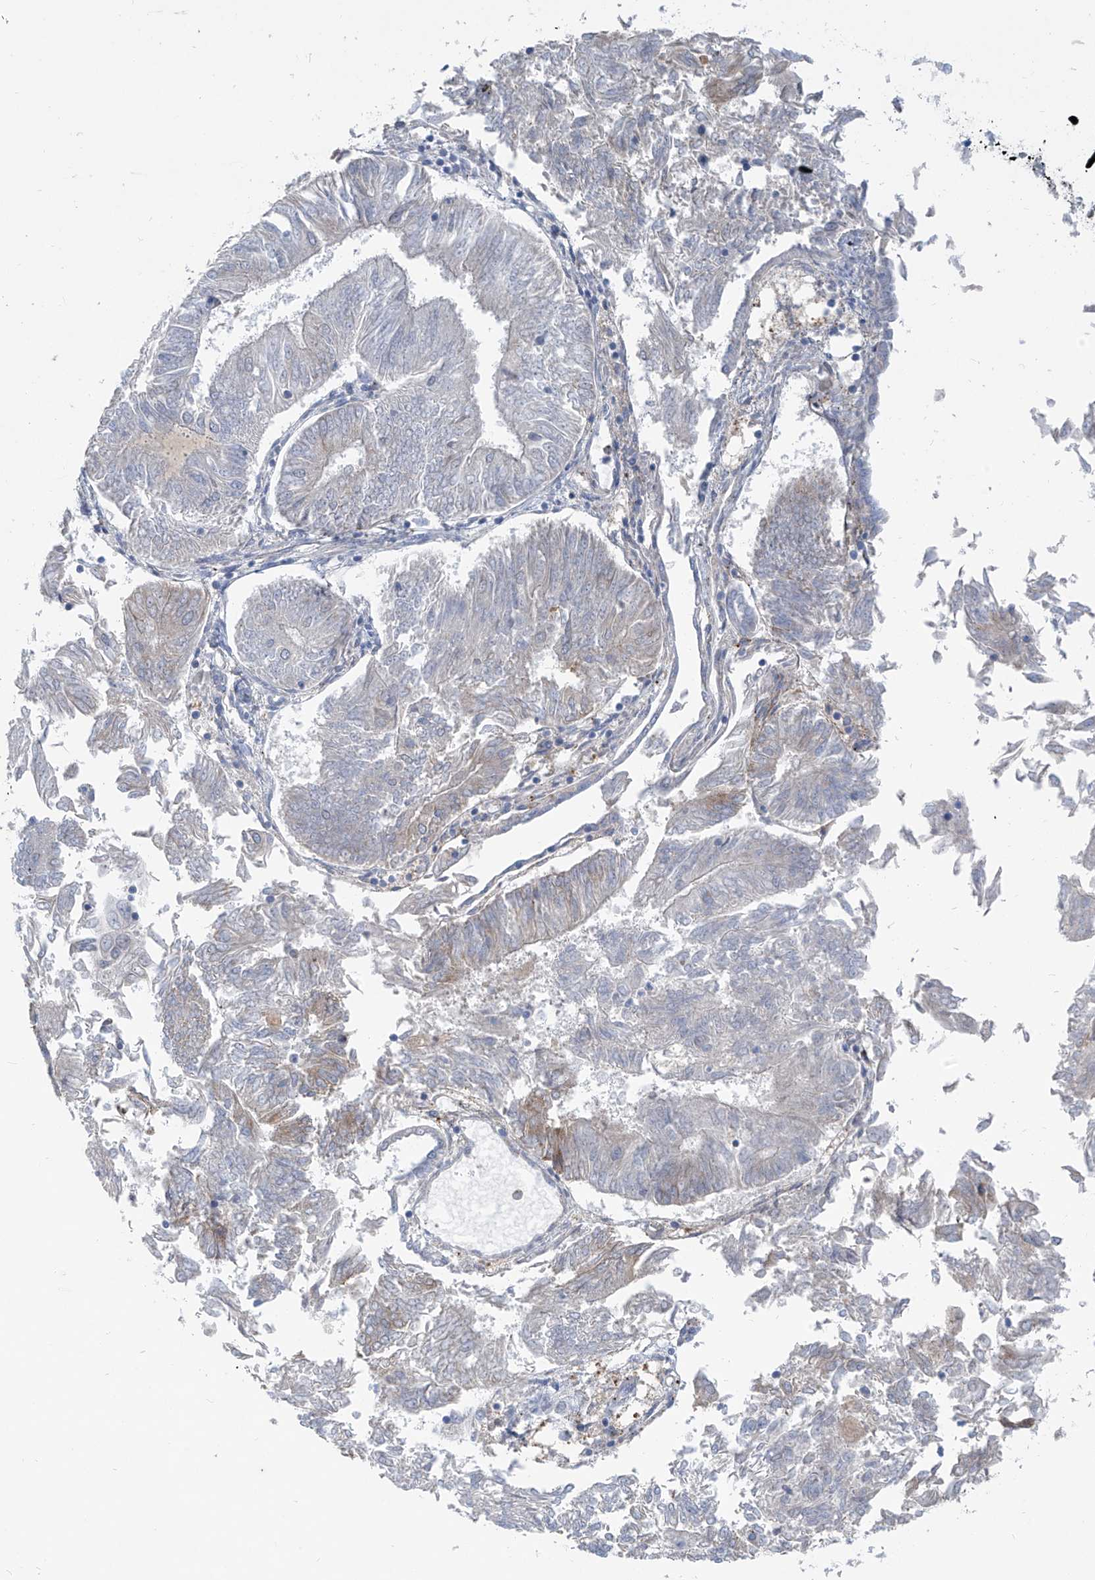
{"staining": {"intensity": "negative", "quantity": "none", "location": "none"}, "tissue": "endometrial cancer", "cell_type": "Tumor cells", "image_type": "cancer", "snomed": [{"axis": "morphology", "description": "Adenocarcinoma, NOS"}, {"axis": "topography", "description": "Endometrium"}], "caption": "High power microscopy photomicrograph of an immunohistochemistry (IHC) histopathology image of endometrial cancer, revealing no significant positivity in tumor cells.", "gene": "KRTAP25-1", "patient": {"sex": "female", "age": 58}}